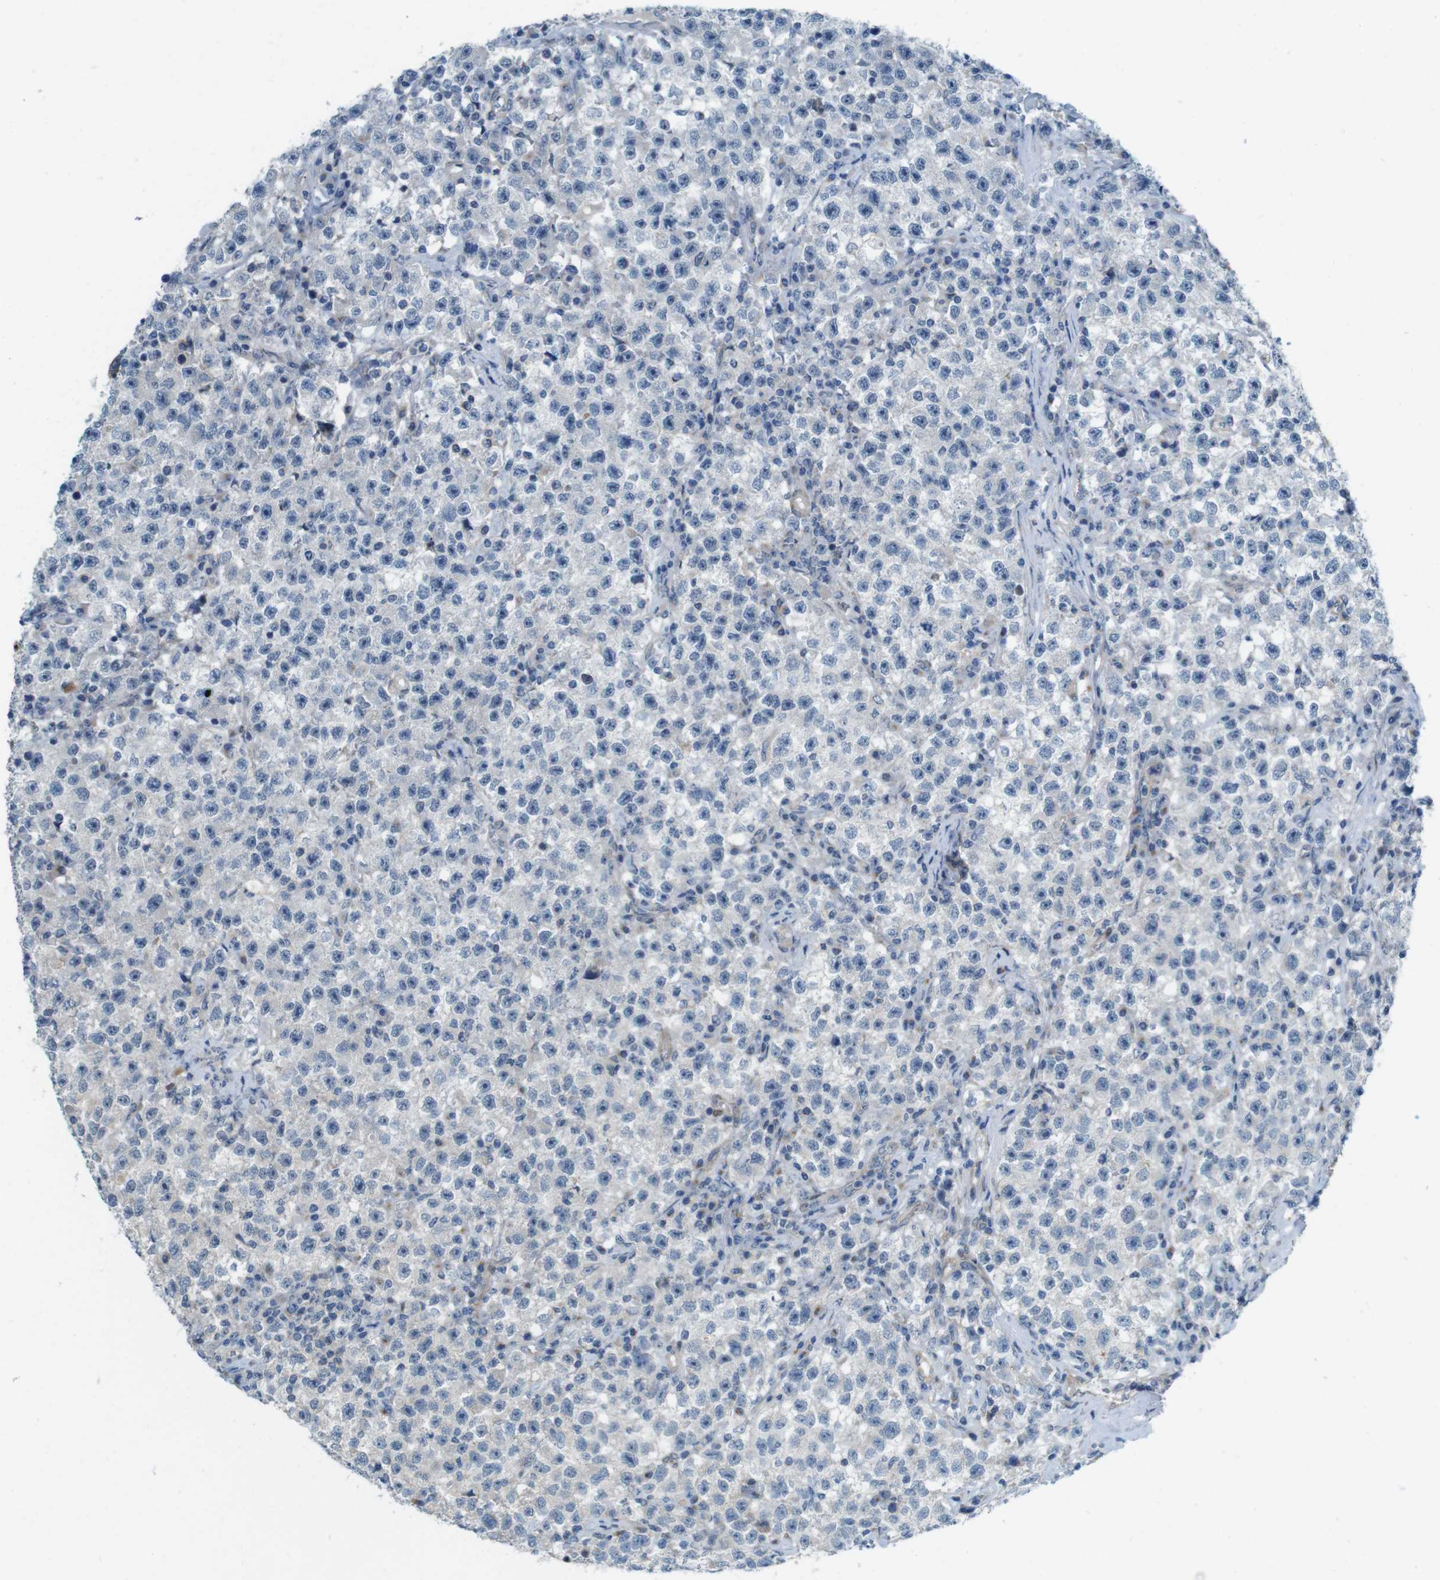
{"staining": {"intensity": "negative", "quantity": "none", "location": "none"}, "tissue": "testis cancer", "cell_type": "Tumor cells", "image_type": "cancer", "snomed": [{"axis": "morphology", "description": "Seminoma, NOS"}, {"axis": "topography", "description": "Testis"}], "caption": "High magnification brightfield microscopy of testis cancer (seminoma) stained with DAB (3,3'-diaminobenzidine) (brown) and counterstained with hematoxylin (blue): tumor cells show no significant staining.", "gene": "SKI", "patient": {"sex": "male", "age": 22}}